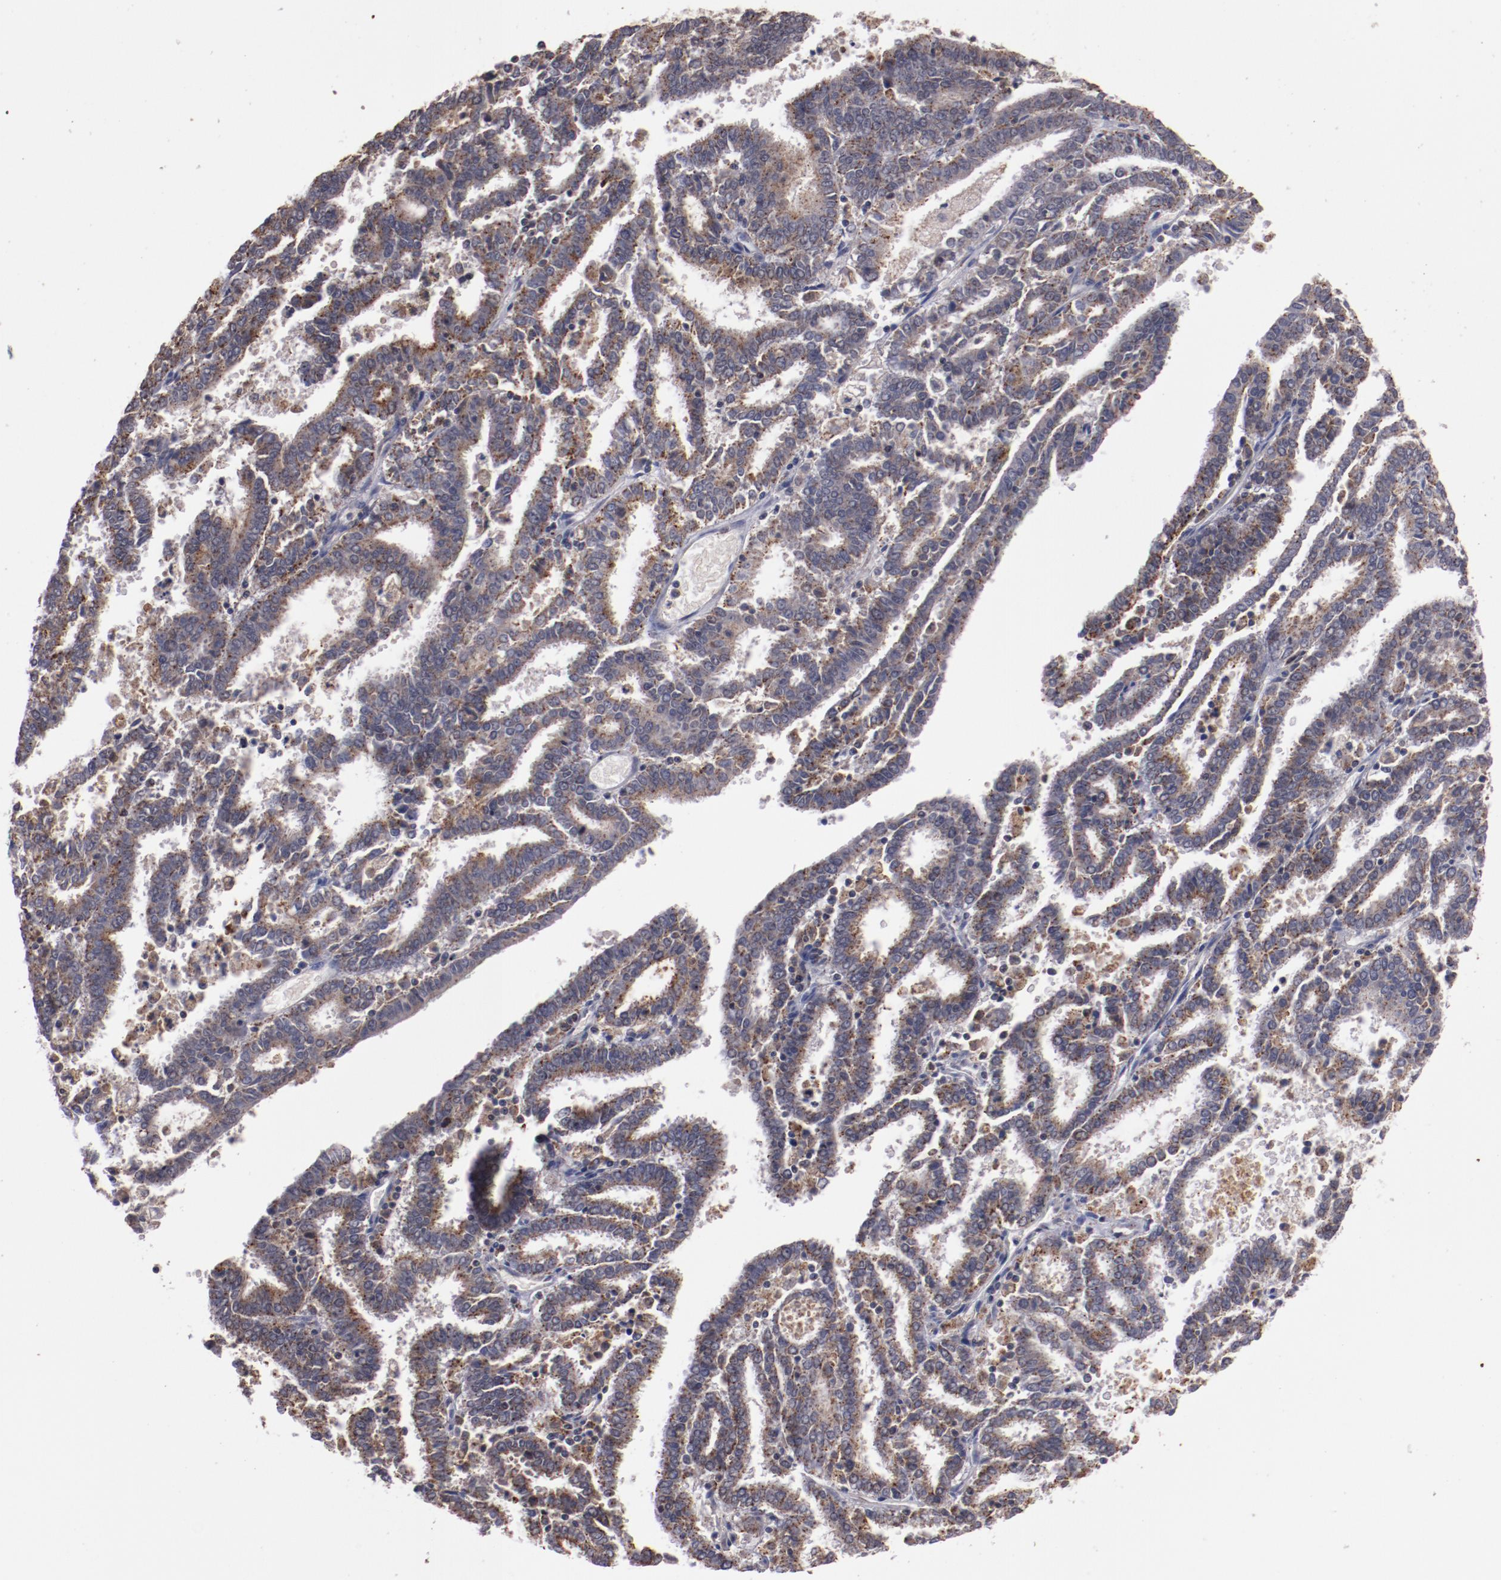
{"staining": {"intensity": "moderate", "quantity": ">75%", "location": "cytoplasmic/membranous"}, "tissue": "endometrial cancer", "cell_type": "Tumor cells", "image_type": "cancer", "snomed": [{"axis": "morphology", "description": "Adenocarcinoma, NOS"}, {"axis": "topography", "description": "Uterus"}], "caption": "Immunohistochemical staining of endometrial cancer reveals medium levels of moderate cytoplasmic/membranous protein staining in approximately >75% of tumor cells.", "gene": "SYP", "patient": {"sex": "female", "age": 83}}